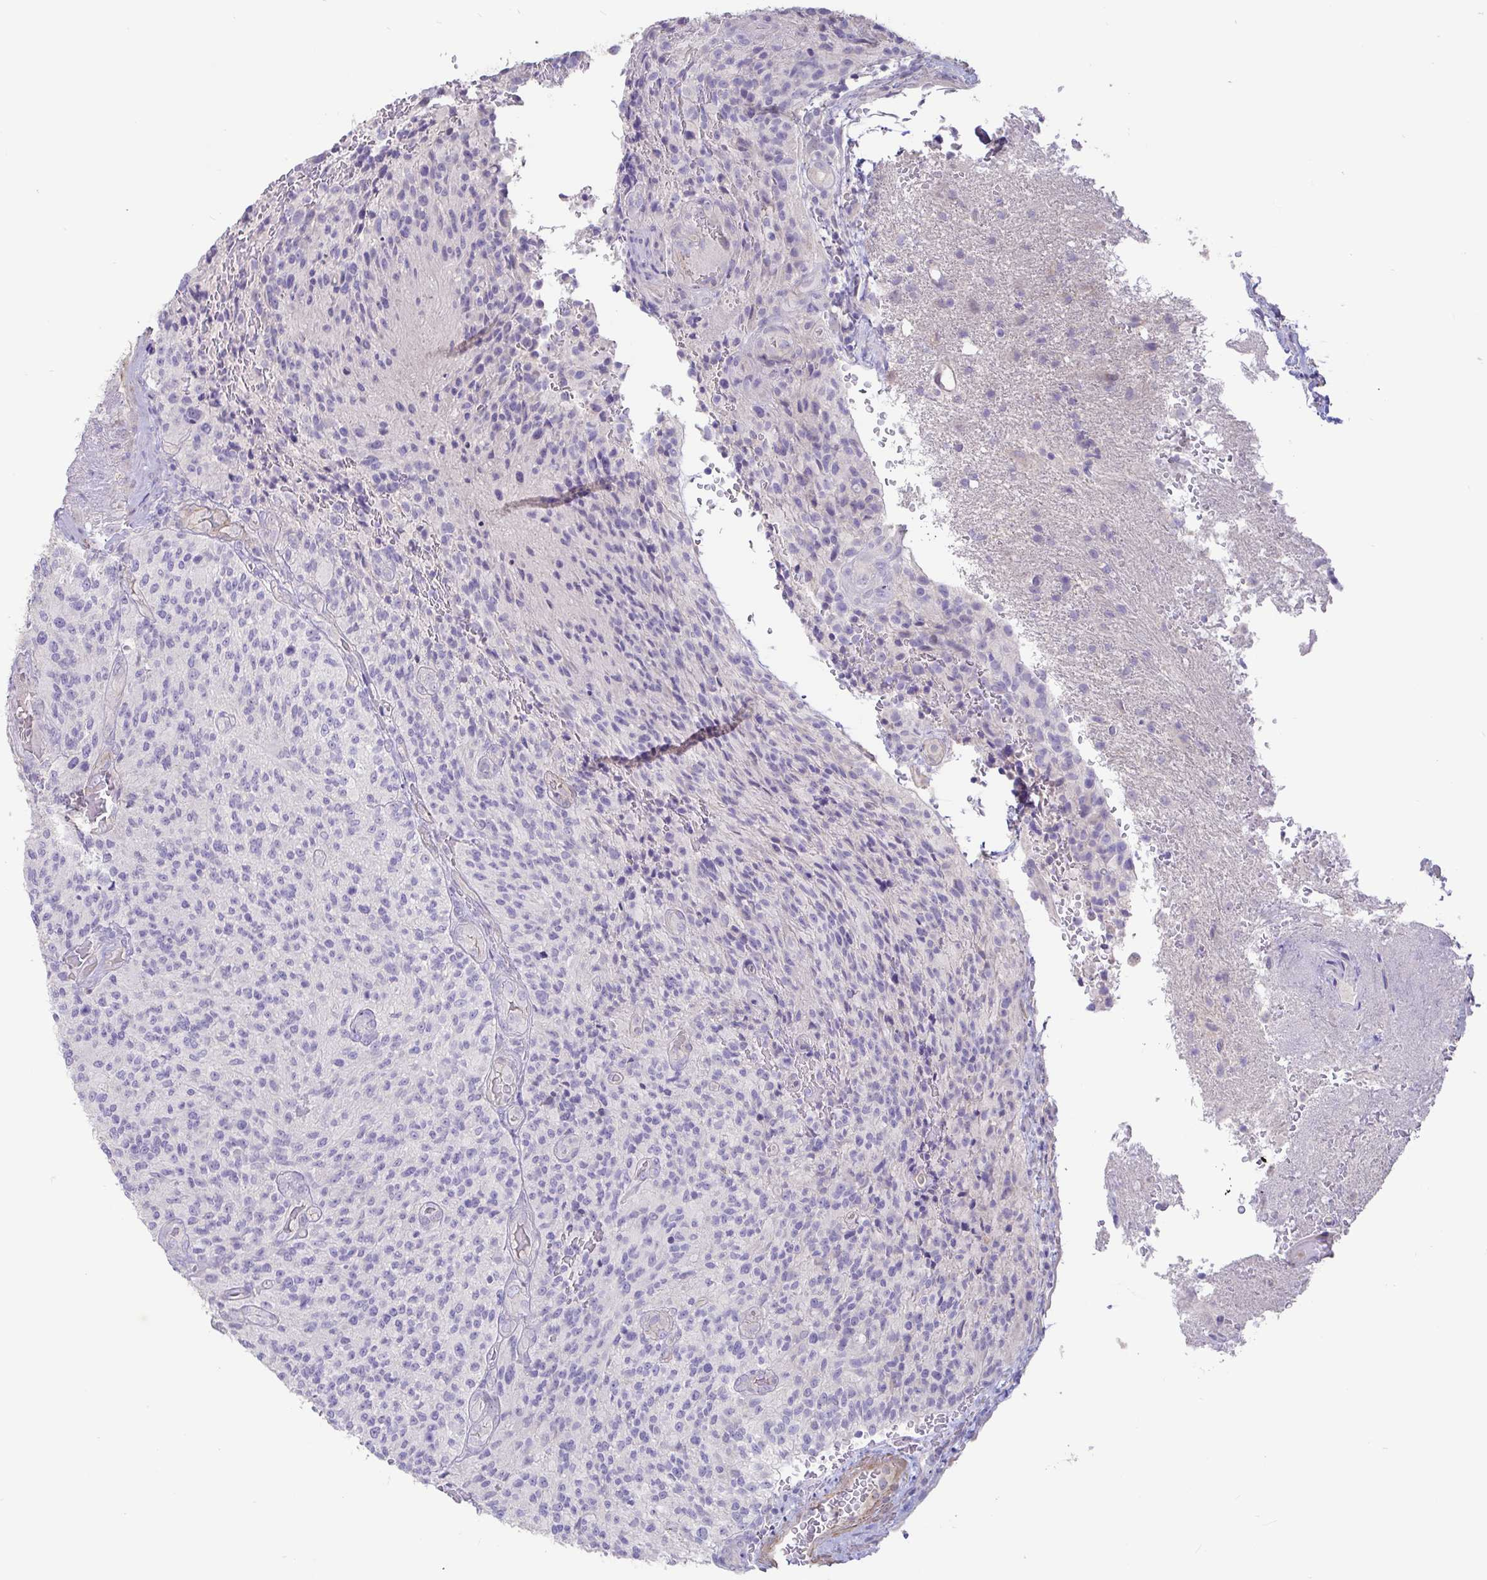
{"staining": {"intensity": "negative", "quantity": "none", "location": "none"}, "tissue": "glioma", "cell_type": "Tumor cells", "image_type": "cancer", "snomed": [{"axis": "morphology", "description": "Normal tissue, NOS"}, {"axis": "morphology", "description": "Glioma, malignant, High grade"}, {"axis": "topography", "description": "Cerebral cortex"}], "caption": "The histopathology image demonstrates no staining of tumor cells in high-grade glioma (malignant).", "gene": "PYGM", "patient": {"sex": "male", "age": 56}}